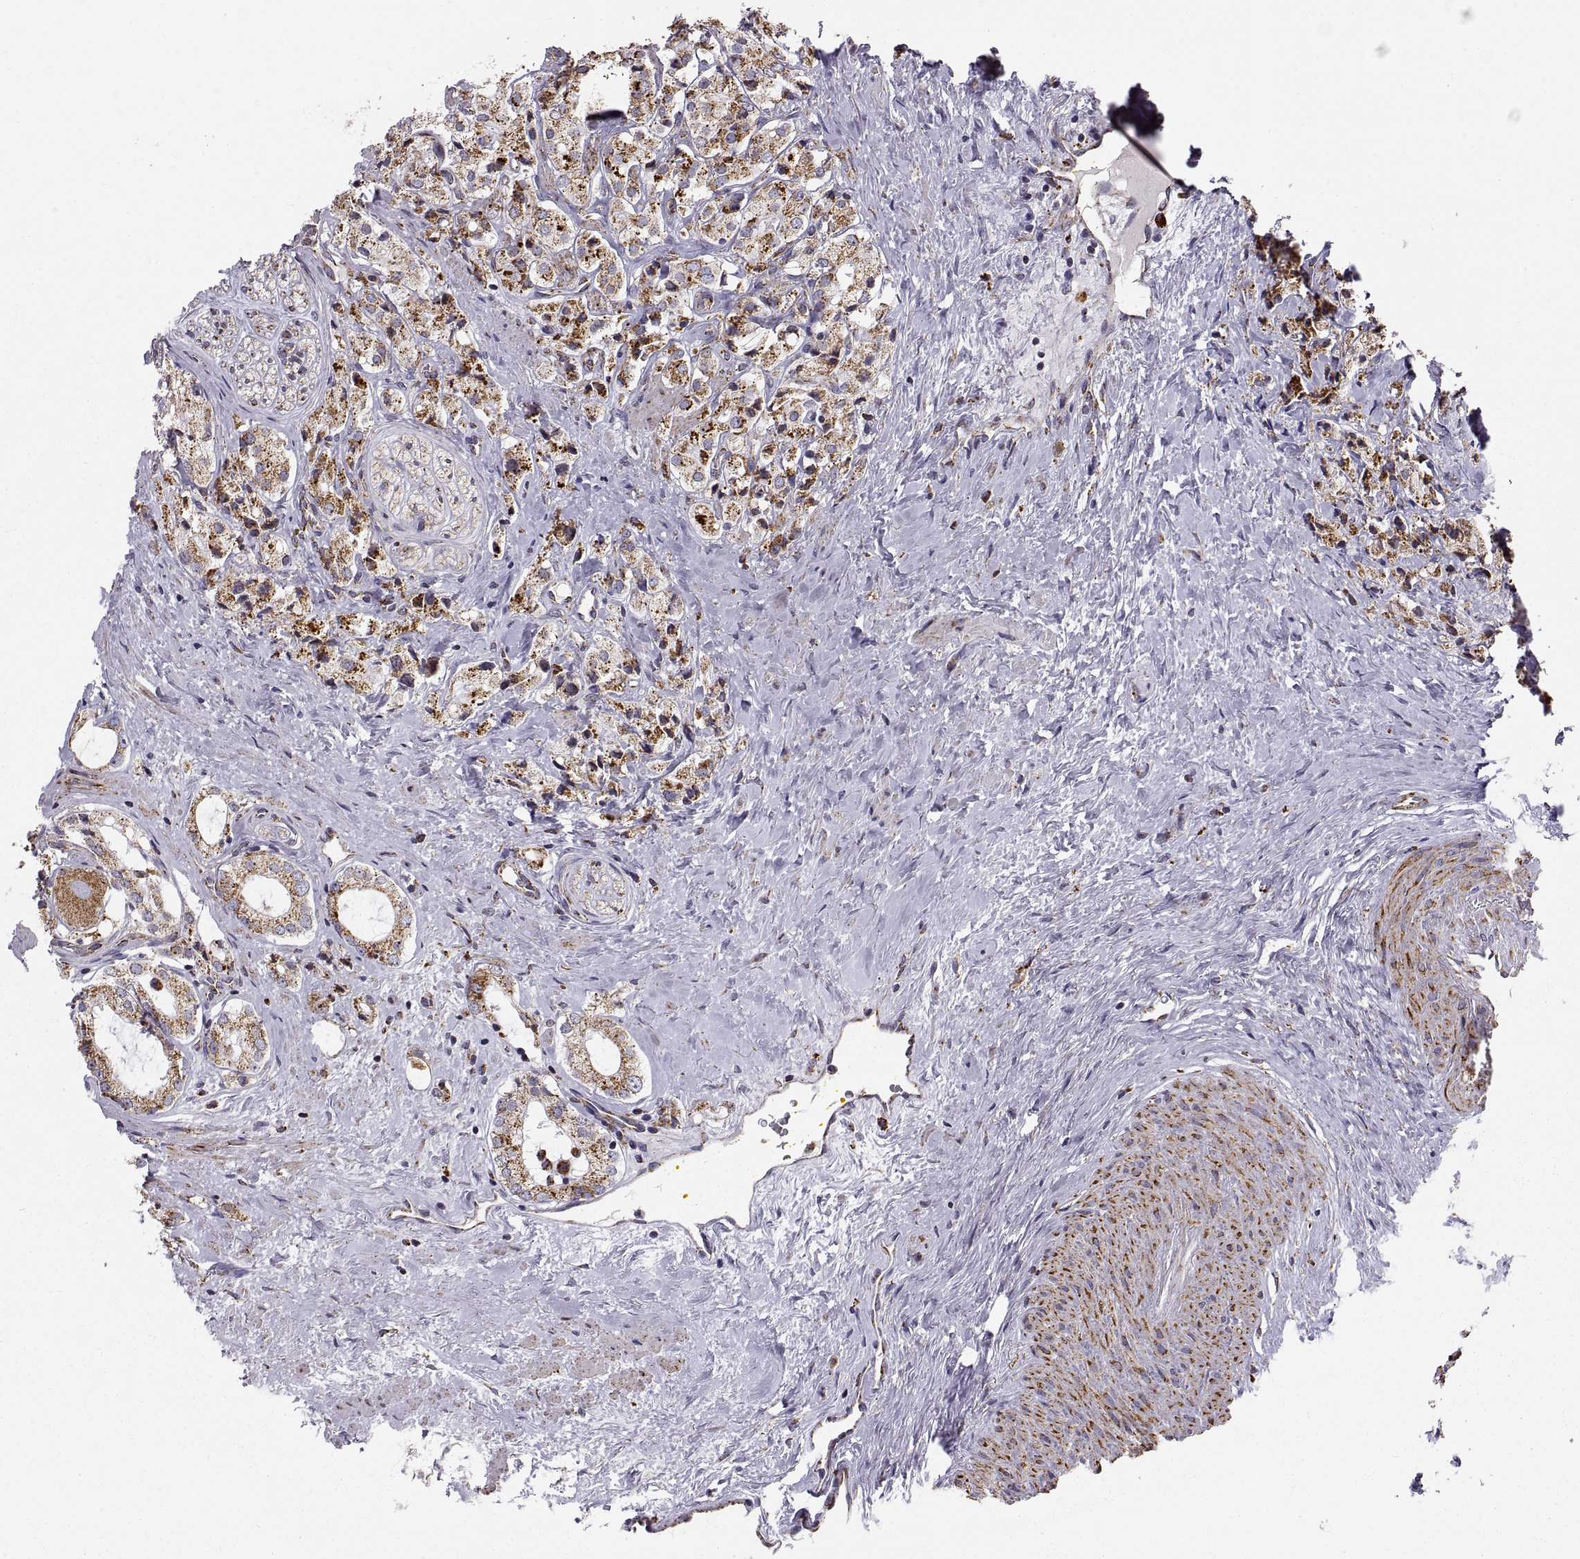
{"staining": {"intensity": "strong", "quantity": ">75%", "location": "cytoplasmic/membranous"}, "tissue": "prostate cancer", "cell_type": "Tumor cells", "image_type": "cancer", "snomed": [{"axis": "morphology", "description": "Adenocarcinoma, NOS"}, {"axis": "topography", "description": "Prostate"}], "caption": "Adenocarcinoma (prostate) stained for a protein exhibits strong cytoplasmic/membranous positivity in tumor cells.", "gene": "ARSD", "patient": {"sex": "male", "age": 66}}